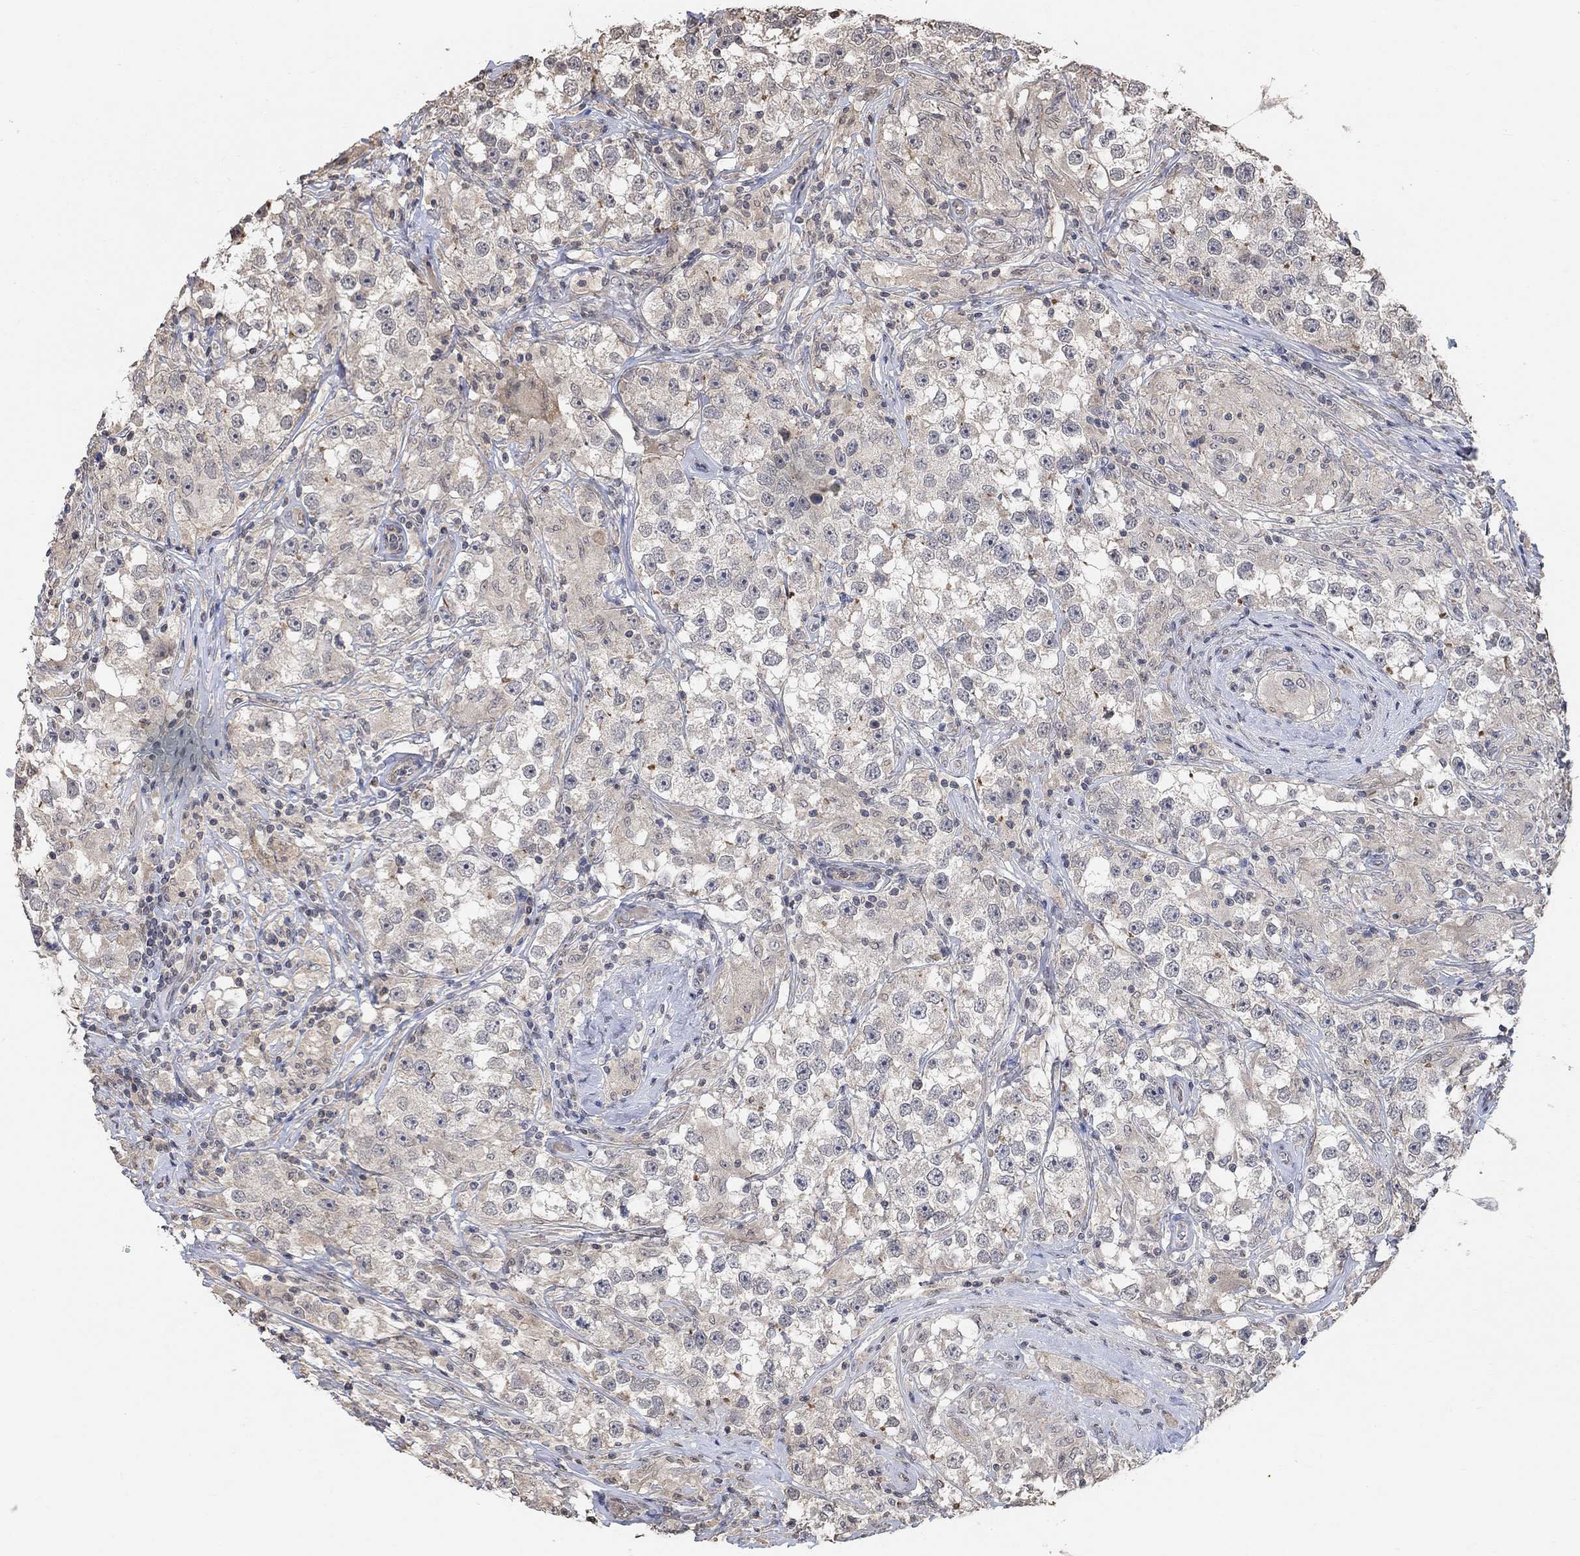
{"staining": {"intensity": "negative", "quantity": "none", "location": "none"}, "tissue": "testis cancer", "cell_type": "Tumor cells", "image_type": "cancer", "snomed": [{"axis": "morphology", "description": "Seminoma, NOS"}, {"axis": "topography", "description": "Testis"}], "caption": "Immunohistochemistry (IHC) of testis cancer (seminoma) demonstrates no staining in tumor cells. (DAB IHC with hematoxylin counter stain).", "gene": "UNC5B", "patient": {"sex": "male", "age": 46}}